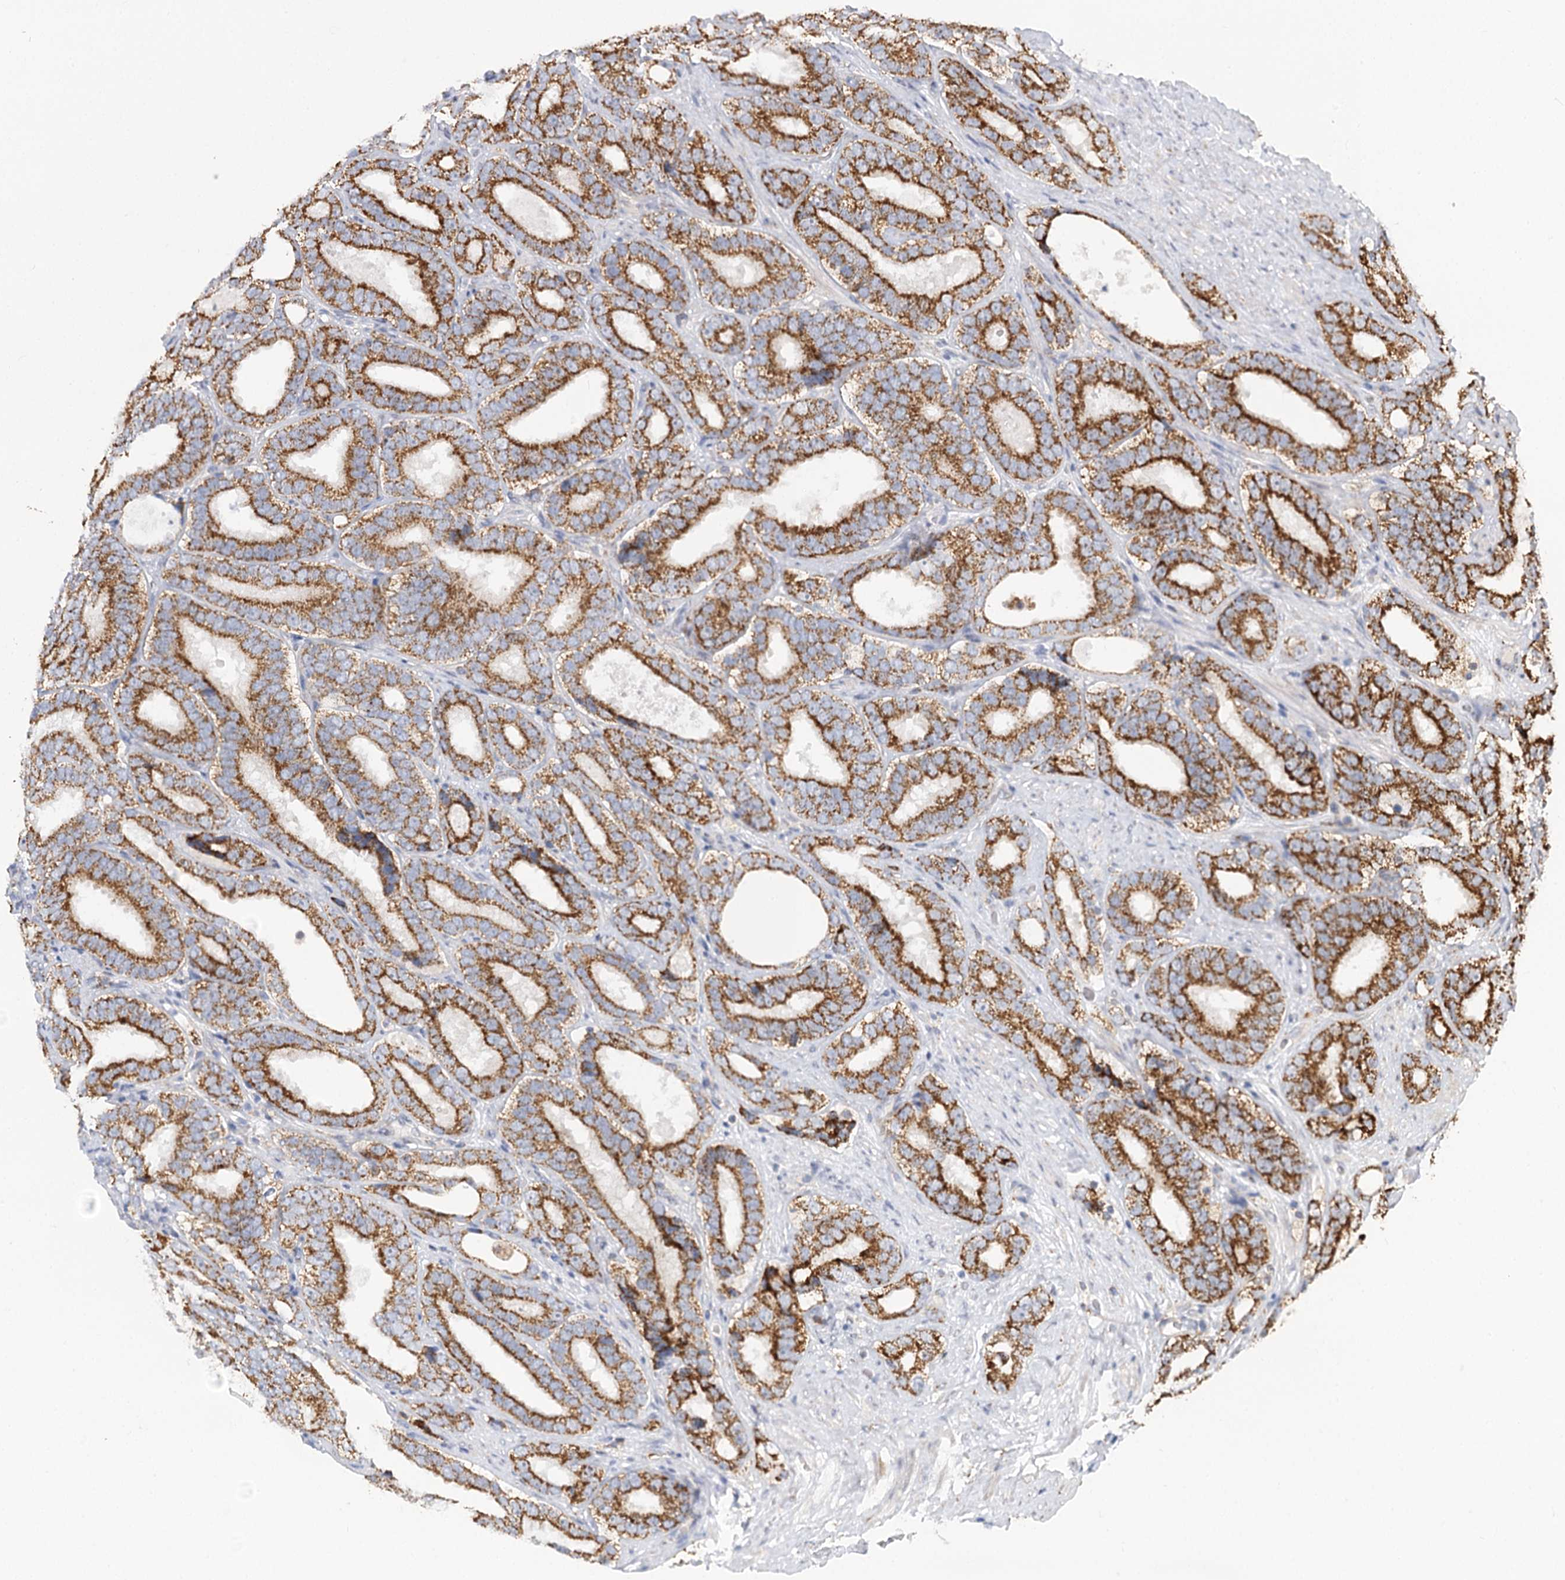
{"staining": {"intensity": "strong", "quantity": ">75%", "location": "cytoplasmic/membranous"}, "tissue": "prostate cancer", "cell_type": "Tumor cells", "image_type": "cancer", "snomed": [{"axis": "morphology", "description": "Adenocarcinoma, High grade"}, {"axis": "topography", "description": "Prostate"}], "caption": "The histopathology image exhibits staining of prostate cancer, revealing strong cytoplasmic/membranous protein expression (brown color) within tumor cells.", "gene": "TAS1R1", "patient": {"sex": "male", "age": 56}}